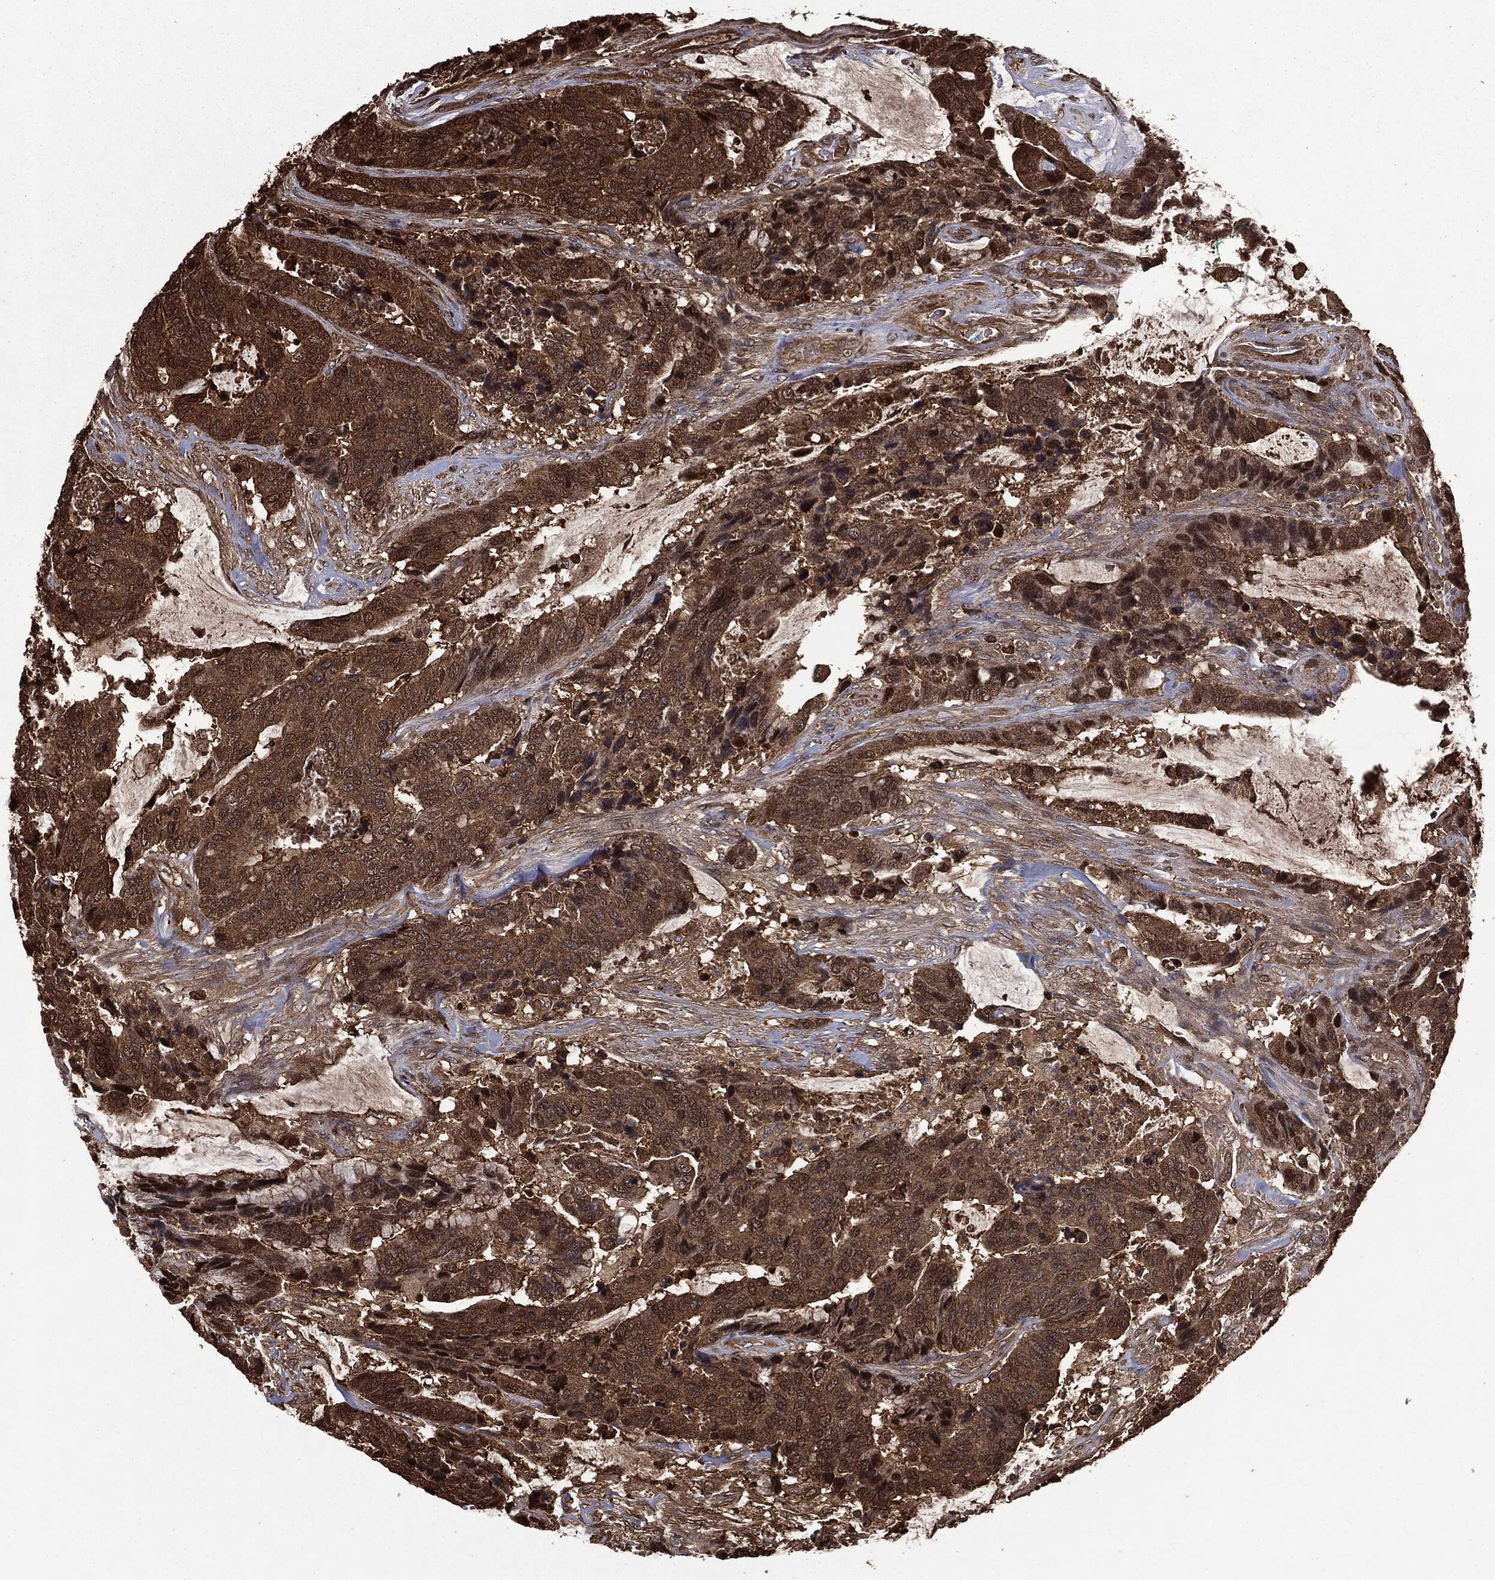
{"staining": {"intensity": "strong", "quantity": ">75%", "location": "cytoplasmic/membranous"}, "tissue": "colorectal cancer", "cell_type": "Tumor cells", "image_type": "cancer", "snomed": [{"axis": "morphology", "description": "Adenocarcinoma, NOS"}, {"axis": "topography", "description": "Rectum"}], "caption": "Strong cytoplasmic/membranous staining for a protein is seen in approximately >75% of tumor cells of colorectal cancer (adenocarcinoma) using immunohistochemistry (IHC).", "gene": "NME1", "patient": {"sex": "female", "age": 59}}